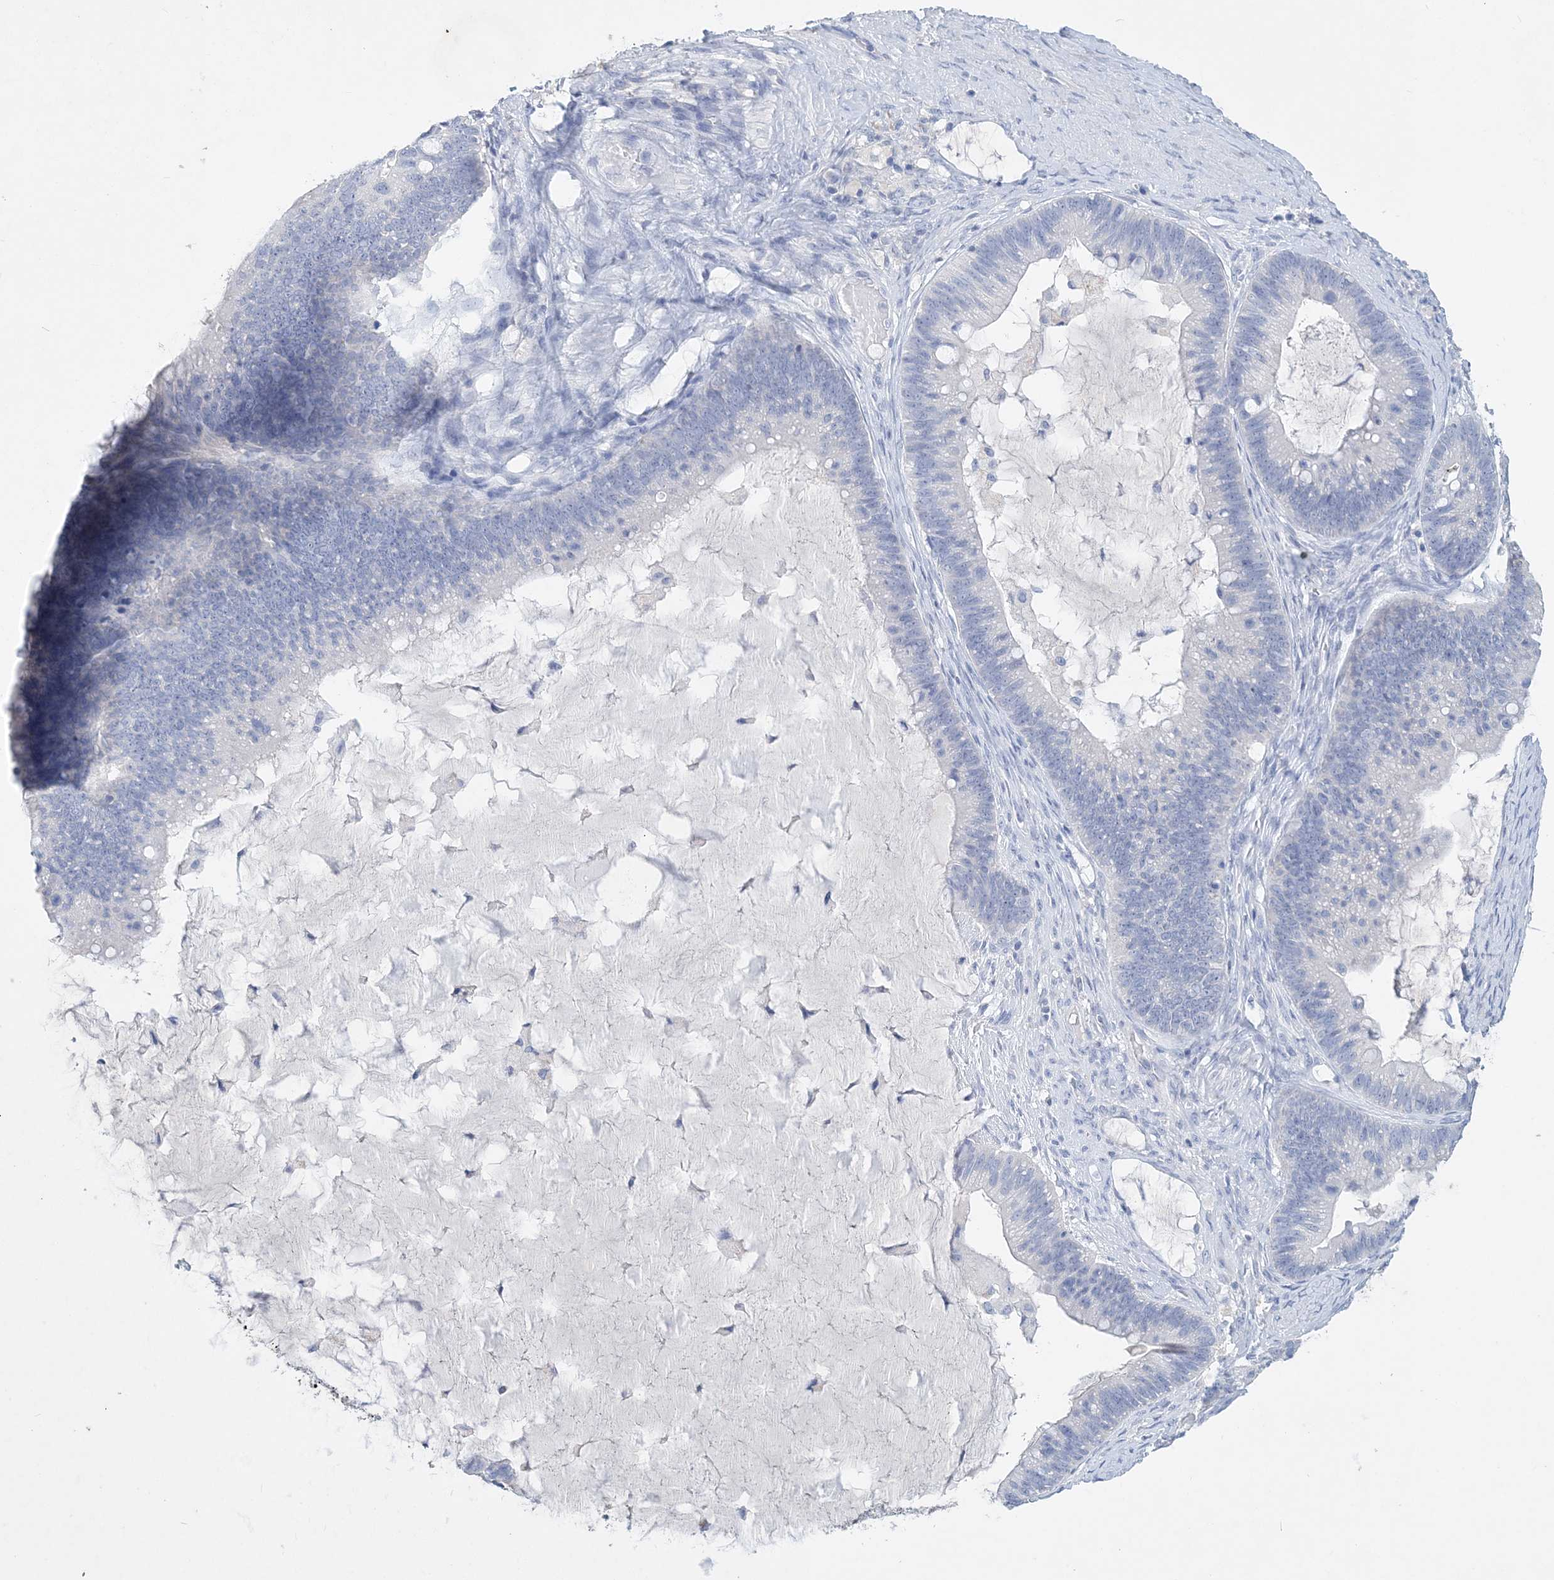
{"staining": {"intensity": "negative", "quantity": "none", "location": "none"}, "tissue": "ovarian cancer", "cell_type": "Tumor cells", "image_type": "cancer", "snomed": [{"axis": "morphology", "description": "Cystadenocarcinoma, mucinous, NOS"}, {"axis": "topography", "description": "Ovary"}], "caption": "Histopathology image shows no significant protein staining in tumor cells of ovarian cancer. (Stains: DAB immunohistochemistry with hematoxylin counter stain, Microscopy: brightfield microscopy at high magnification).", "gene": "COPS8", "patient": {"sex": "female", "age": 61}}